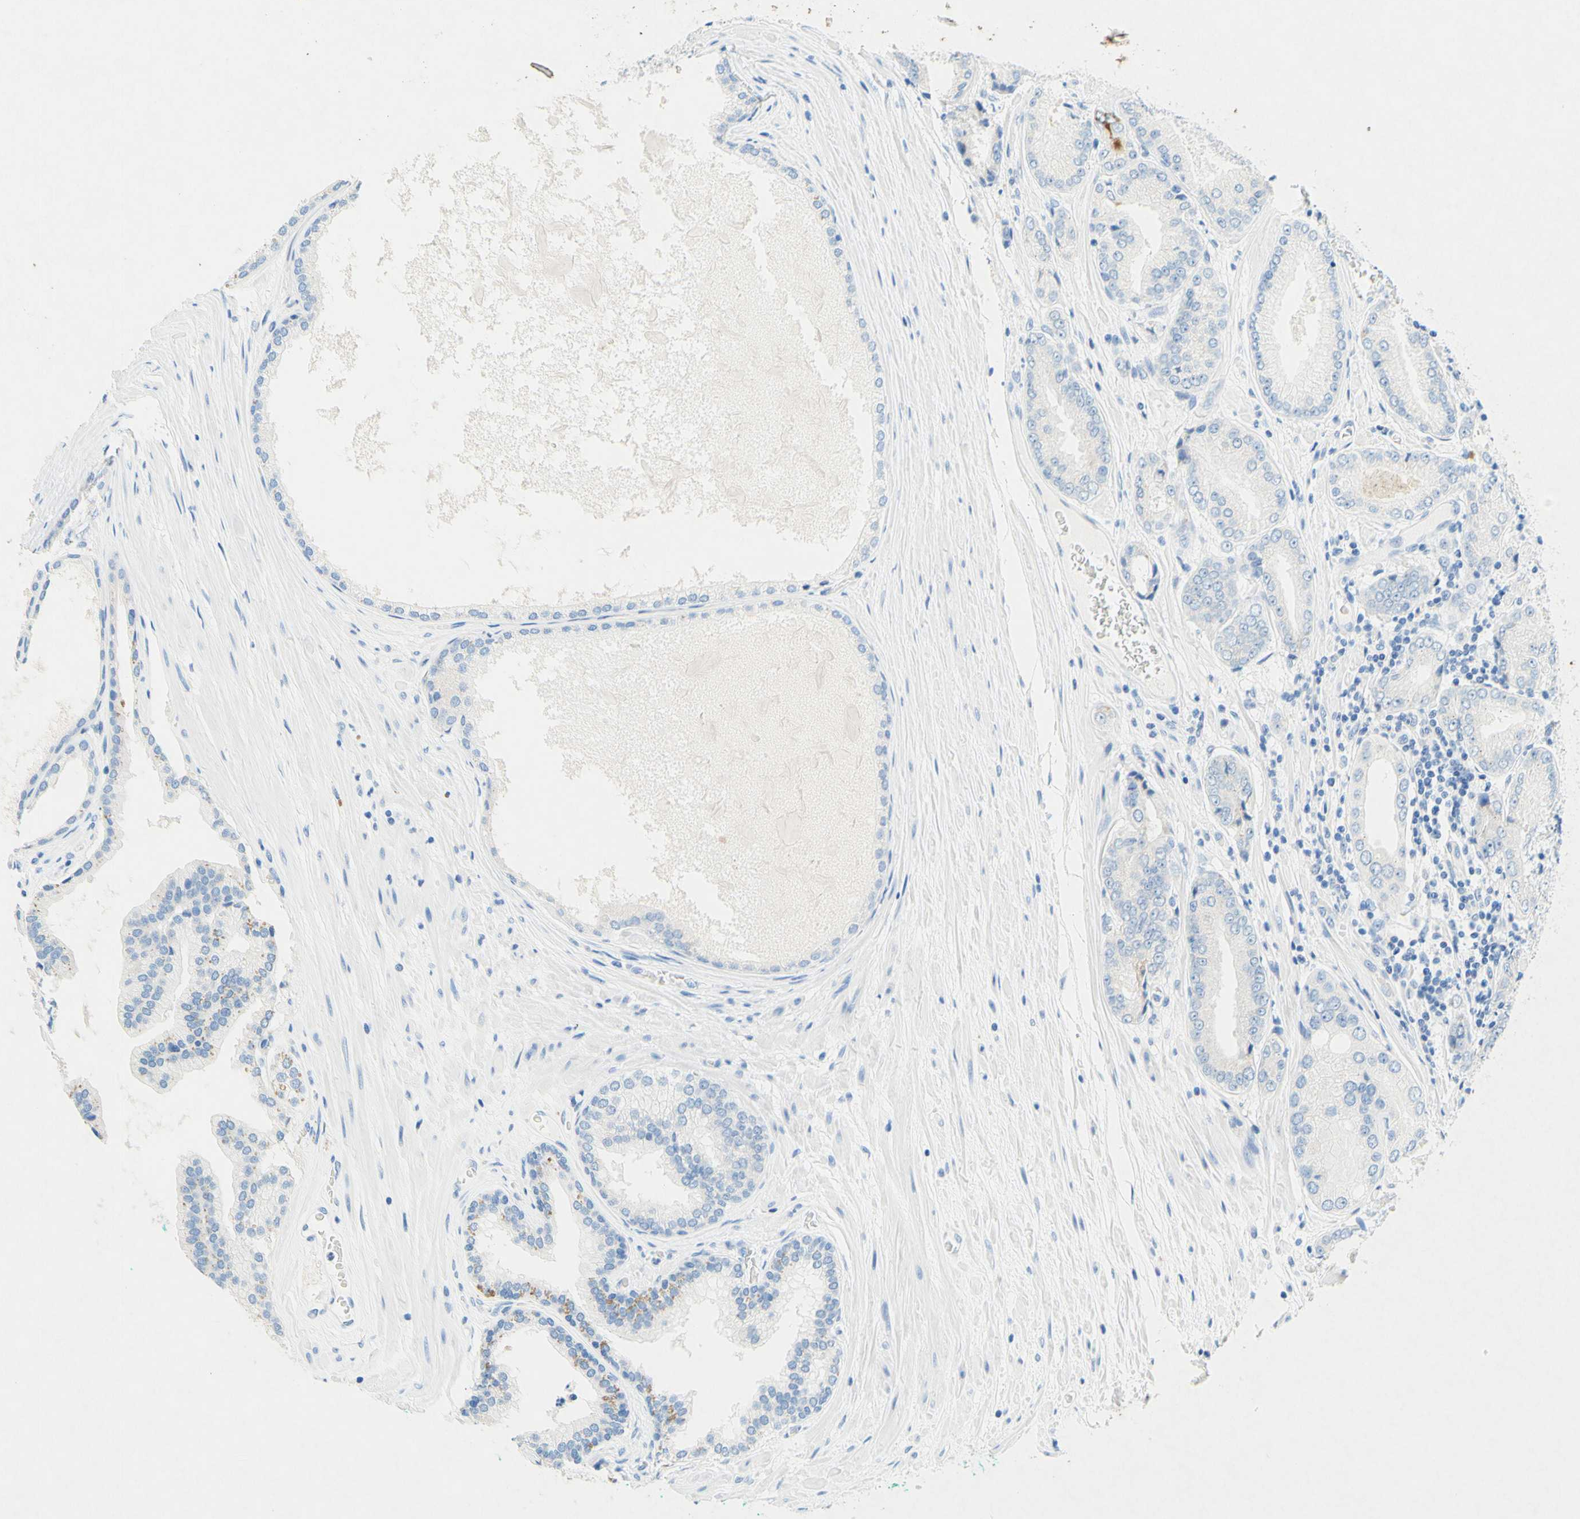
{"staining": {"intensity": "negative", "quantity": "none", "location": "none"}, "tissue": "prostate cancer", "cell_type": "Tumor cells", "image_type": "cancer", "snomed": [{"axis": "morphology", "description": "Adenocarcinoma, High grade"}, {"axis": "topography", "description": "Prostate"}], "caption": "A high-resolution histopathology image shows immunohistochemistry staining of prostate adenocarcinoma (high-grade), which exhibits no significant positivity in tumor cells.", "gene": "SLC46A1", "patient": {"sex": "male", "age": 59}}